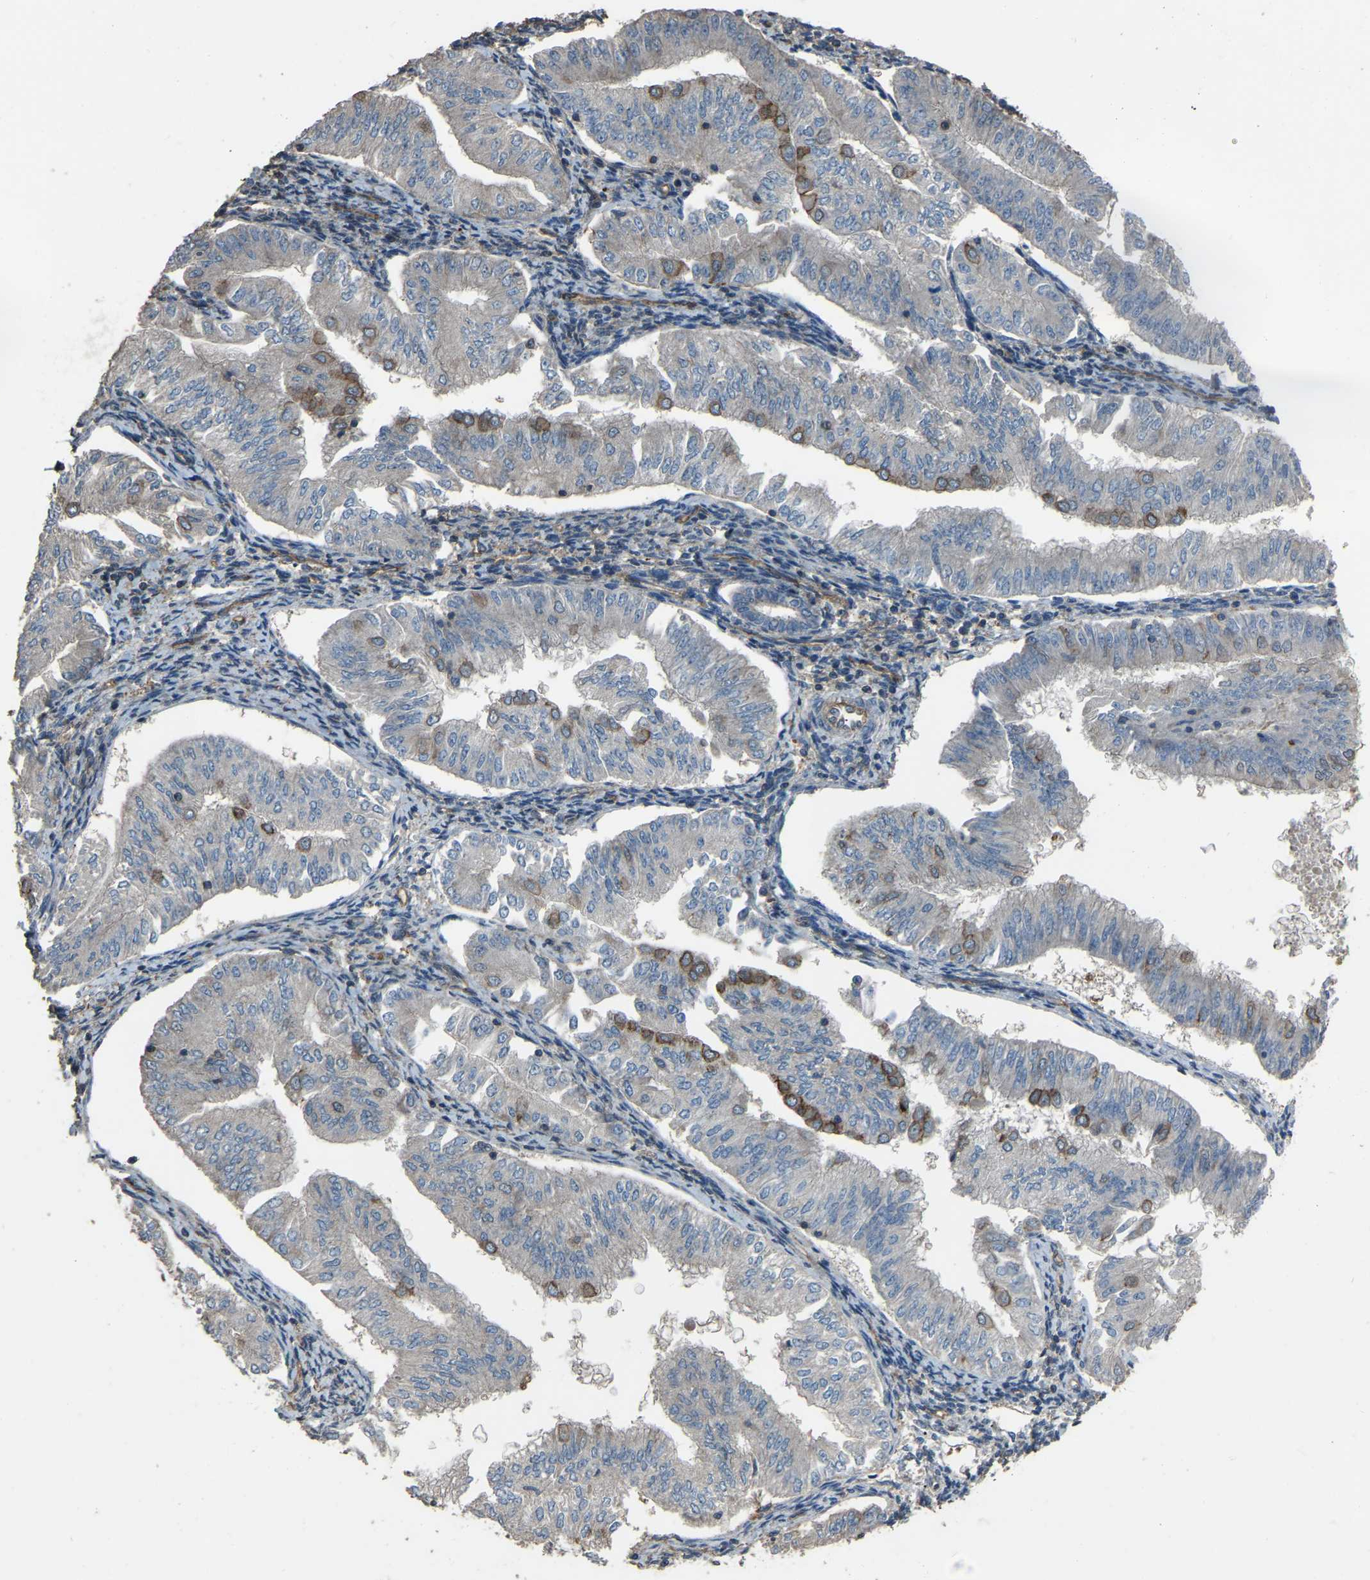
{"staining": {"intensity": "moderate", "quantity": "<25%", "location": "cytoplasmic/membranous"}, "tissue": "endometrial cancer", "cell_type": "Tumor cells", "image_type": "cancer", "snomed": [{"axis": "morphology", "description": "Normal tissue, NOS"}, {"axis": "morphology", "description": "Adenocarcinoma, NOS"}, {"axis": "topography", "description": "Endometrium"}], "caption": "Immunohistochemistry of human endometrial cancer (adenocarcinoma) reveals low levels of moderate cytoplasmic/membranous expression in about <25% of tumor cells. The staining is performed using DAB brown chromogen to label protein expression. The nuclei are counter-stained blue using hematoxylin.", "gene": "SLC4A2", "patient": {"sex": "female", "age": 53}}